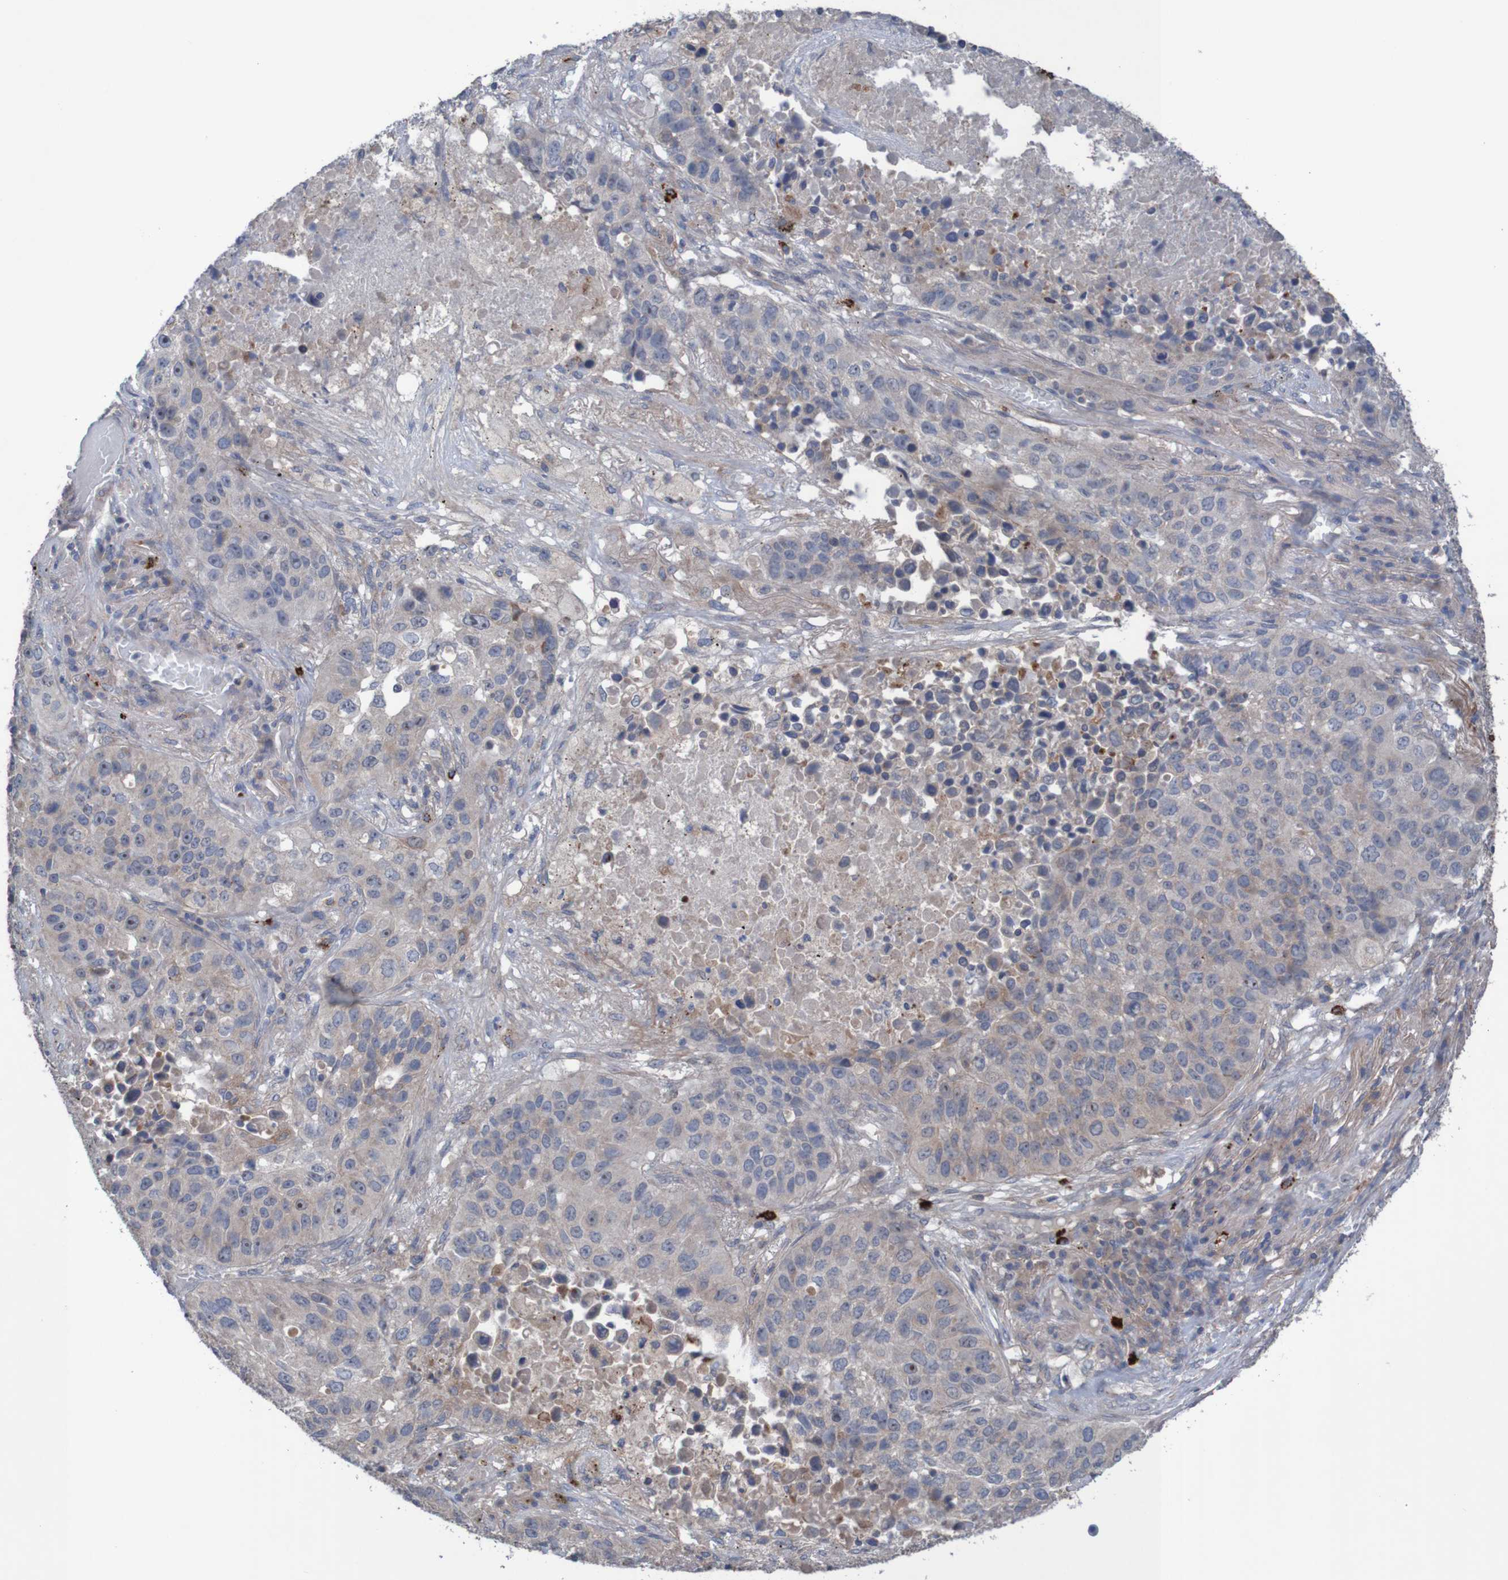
{"staining": {"intensity": "weak", "quantity": ">75%", "location": "cytoplasmic/membranous,nuclear"}, "tissue": "lung cancer", "cell_type": "Tumor cells", "image_type": "cancer", "snomed": [{"axis": "morphology", "description": "Squamous cell carcinoma, NOS"}, {"axis": "topography", "description": "Lung"}], "caption": "Tumor cells display low levels of weak cytoplasmic/membranous and nuclear expression in approximately >75% of cells in squamous cell carcinoma (lung).", "gene": "ANGPT4", "patient": {"sex": "male", "age": 57}}